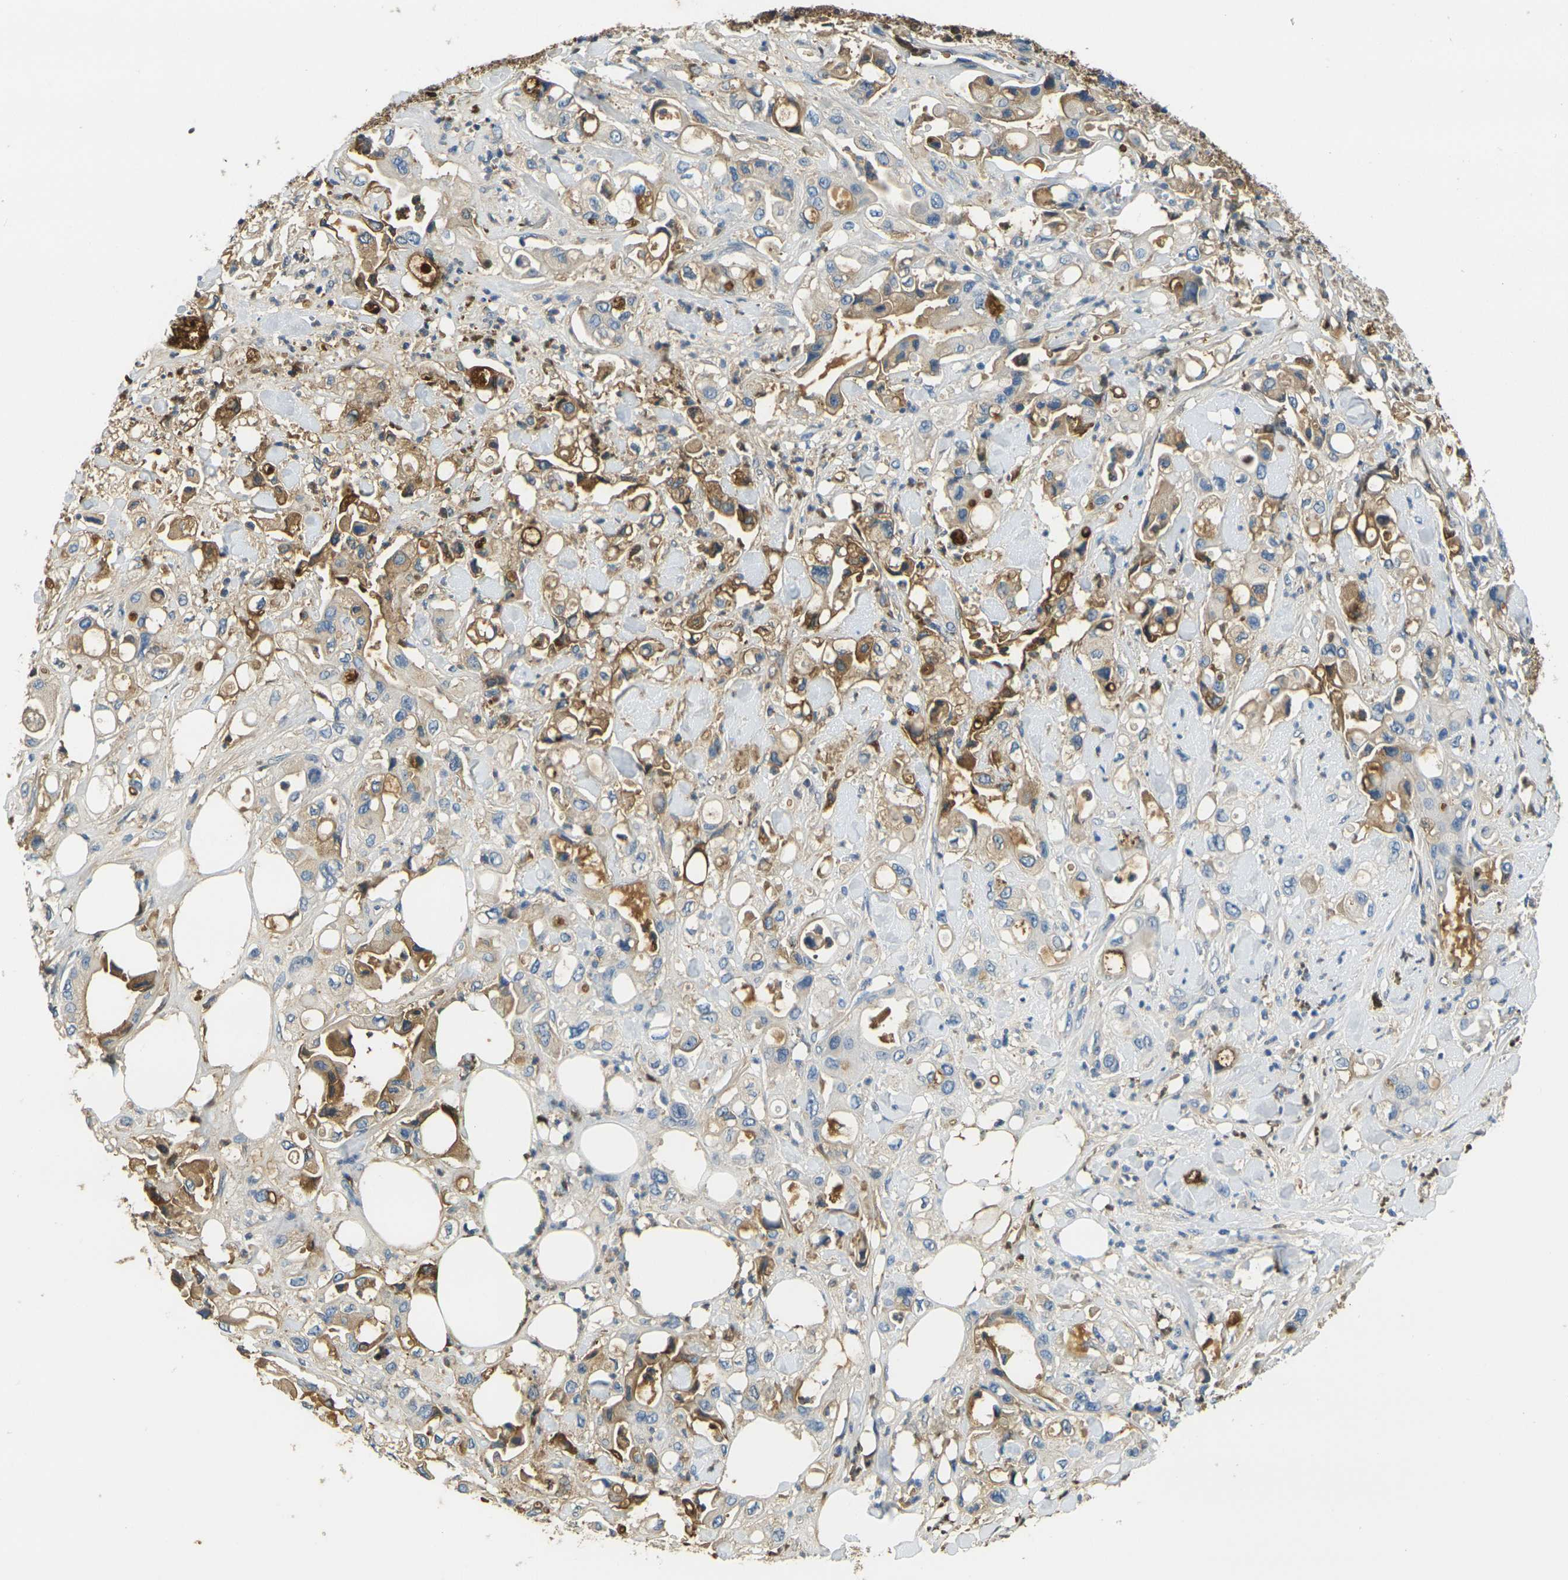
{"staining": {"intensity": "weak", "quantity": "25%-75%", "location": "cytoplasmic/membranous"}, "tissue": "pancreatic cancer", "cell_type": "Tumor cells", "image_type": "cancer", "snomed": [{"axis": "morphology", "description": "Adenocarcinoma, NOS"}, {"axis": "topography", "description": "Pancreas"}], "caption": "Brown immunohistochemical staining in pancreatic adenocarcinoma exhibits weak cytoplasmic/membranous staining in approximately 25%-75% of tumor cells.", "gene": "PLCD1", "patient": {"sex": "male", "age": 70}}